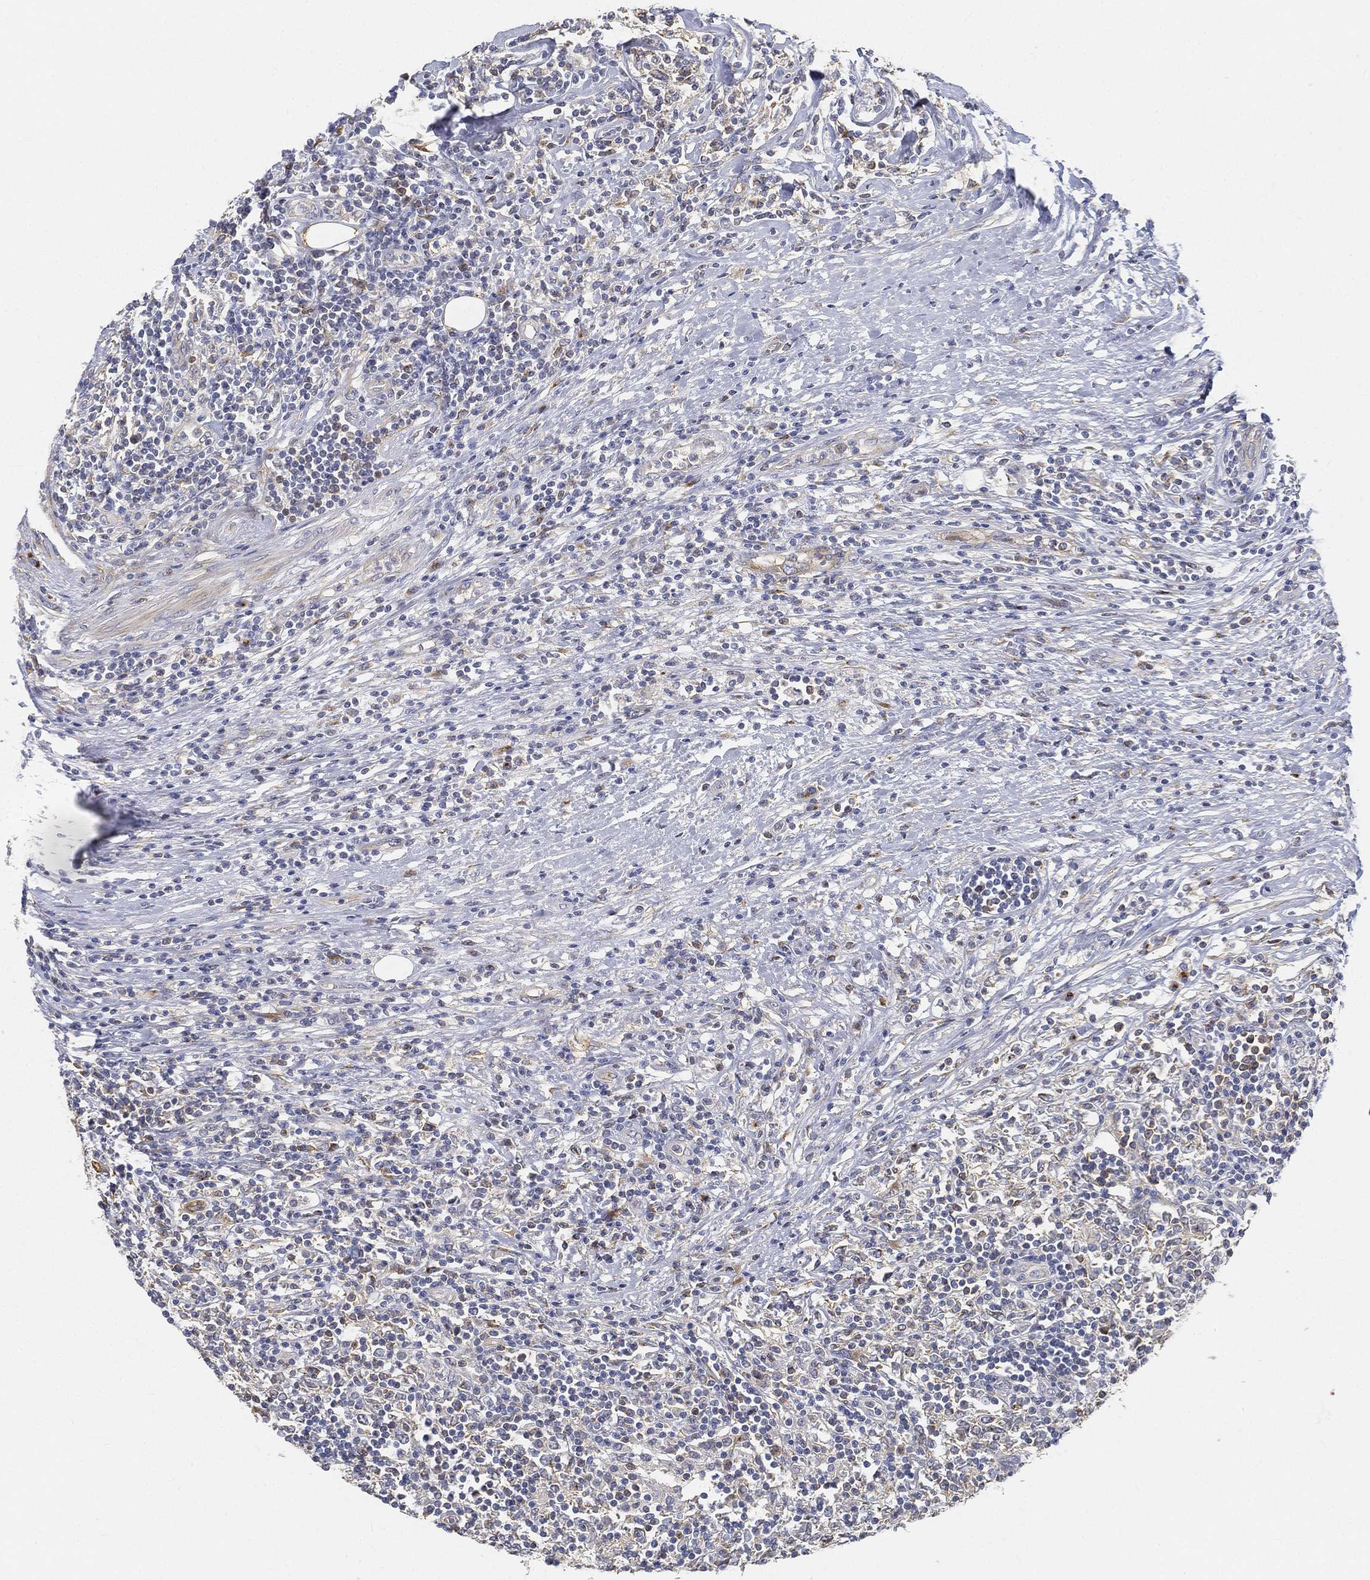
{"staining": {"intensity": "negative", "quantity": "none", "location": "none"}, "tissue": "lymphoma", "cell_type": "Tumor cells", "image_type": "cancer", "snomed": [{"axis": "morphology", "description": "Malignant lymphoma, non-Hodgkin's type, High grade"}, {"axis": "topography", "description": "Lymph node"}], "caption": "Immunohistochemistry of high-grade malignant lymphoma, non-Hodgkin's type shows no positivity in tumor cells. (Stains: DAB (3,3'-diaminobenzidine) immunohistochemistry (IHC) with hematoxylin counter stain, Microscopy: brightfield microscopy at high magnification).", "gene": "TMEM25", "patient": {"sex": "female", "age": 84}}